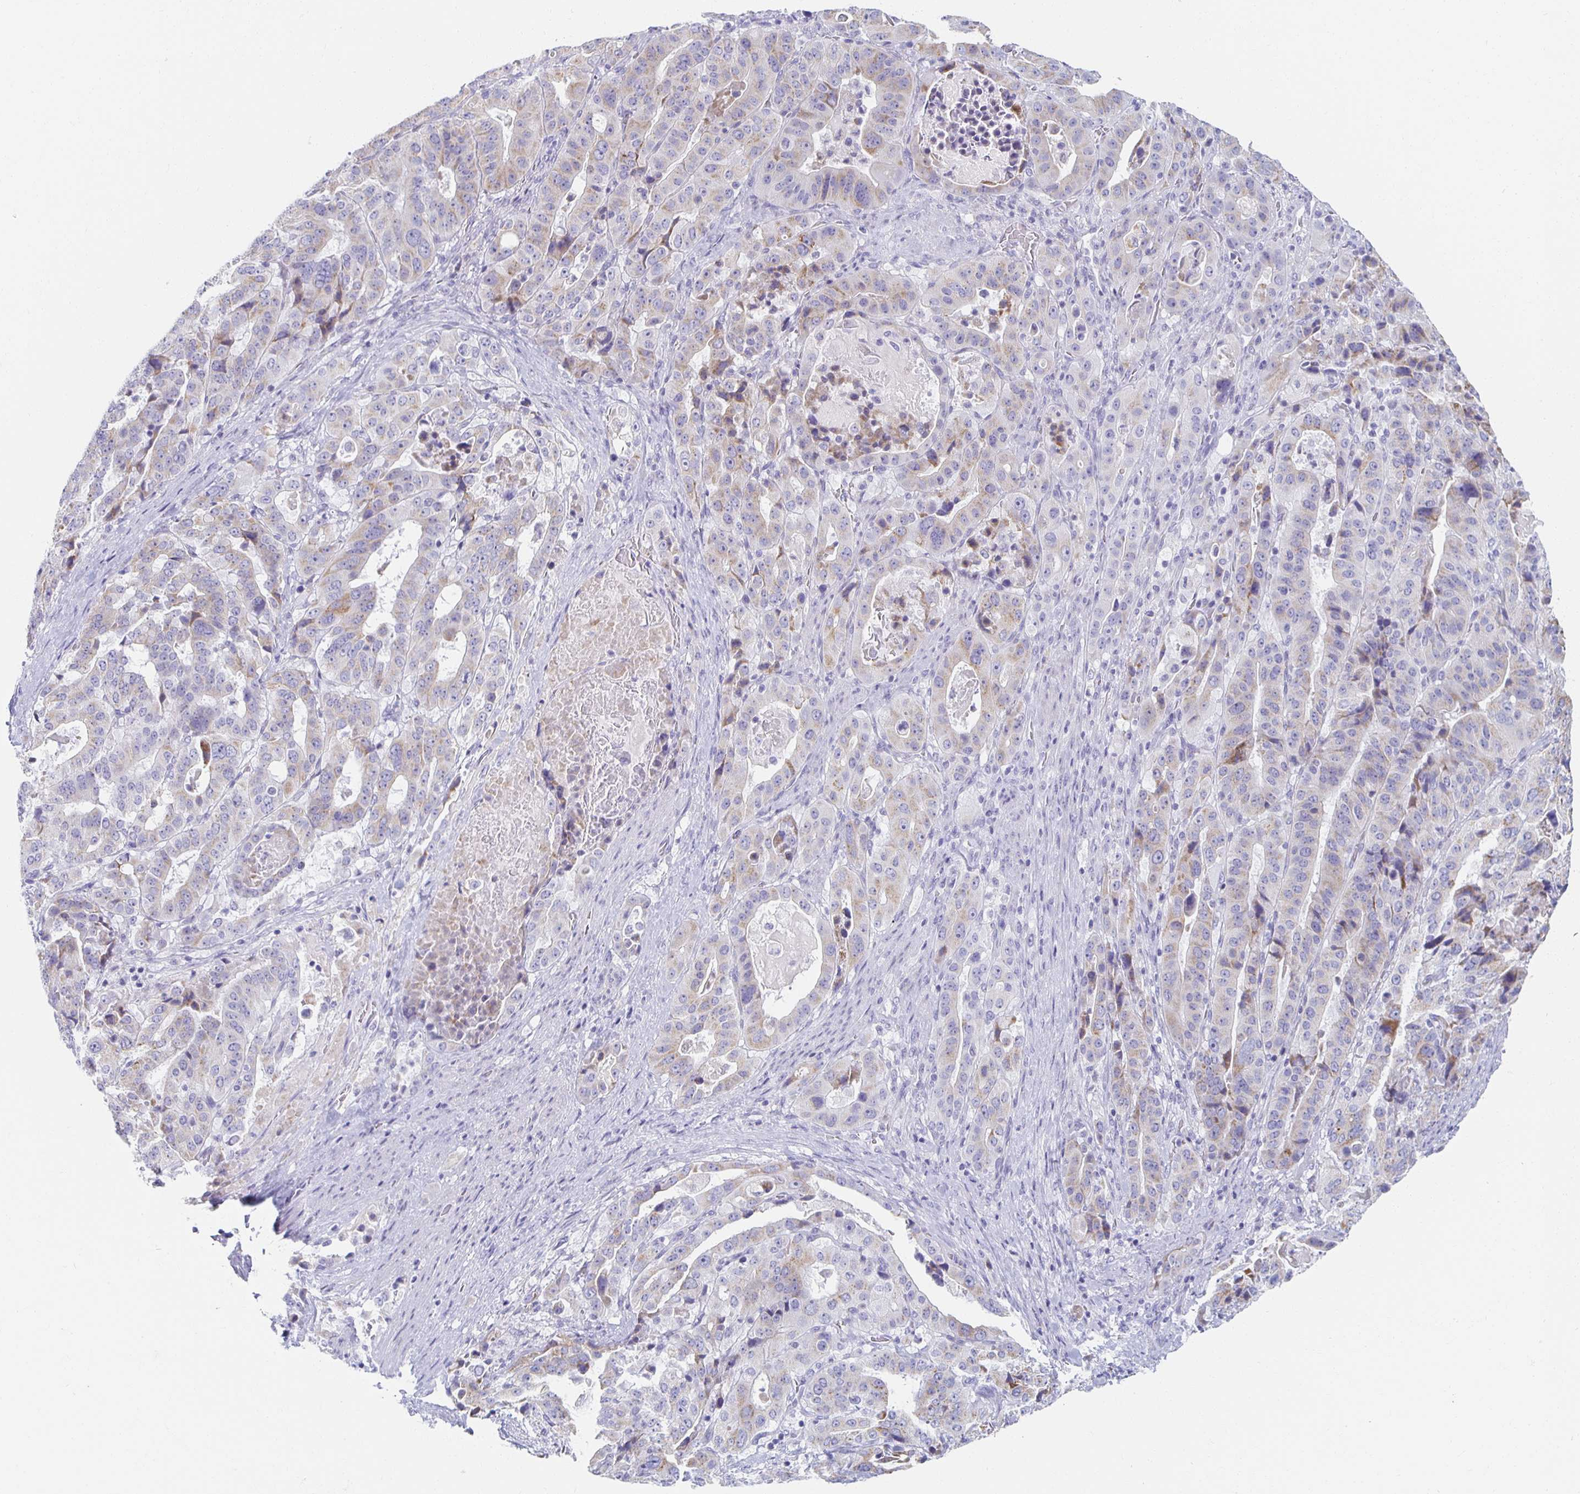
{"staining": {"intensity": "weak", "quantity": "25%-75%", "location": "cytoplasmic/membranous"}, "tissue": "stomach cancer", "cell_type": "Tumor cells", "image_type": "cancer", "snomed": [{"axis": "morphology", "description": "Adenocarcinoma, NOS"}, {"axis": "topography", "description": "Stomach"}], "caption": "Adenocarcinoma (stomach) stained for a protein shows weak cytoplasmic/membranous positivity in tumor cells.", "gene": "TEX44", "patient": {"sex": "male", "age": 48}}